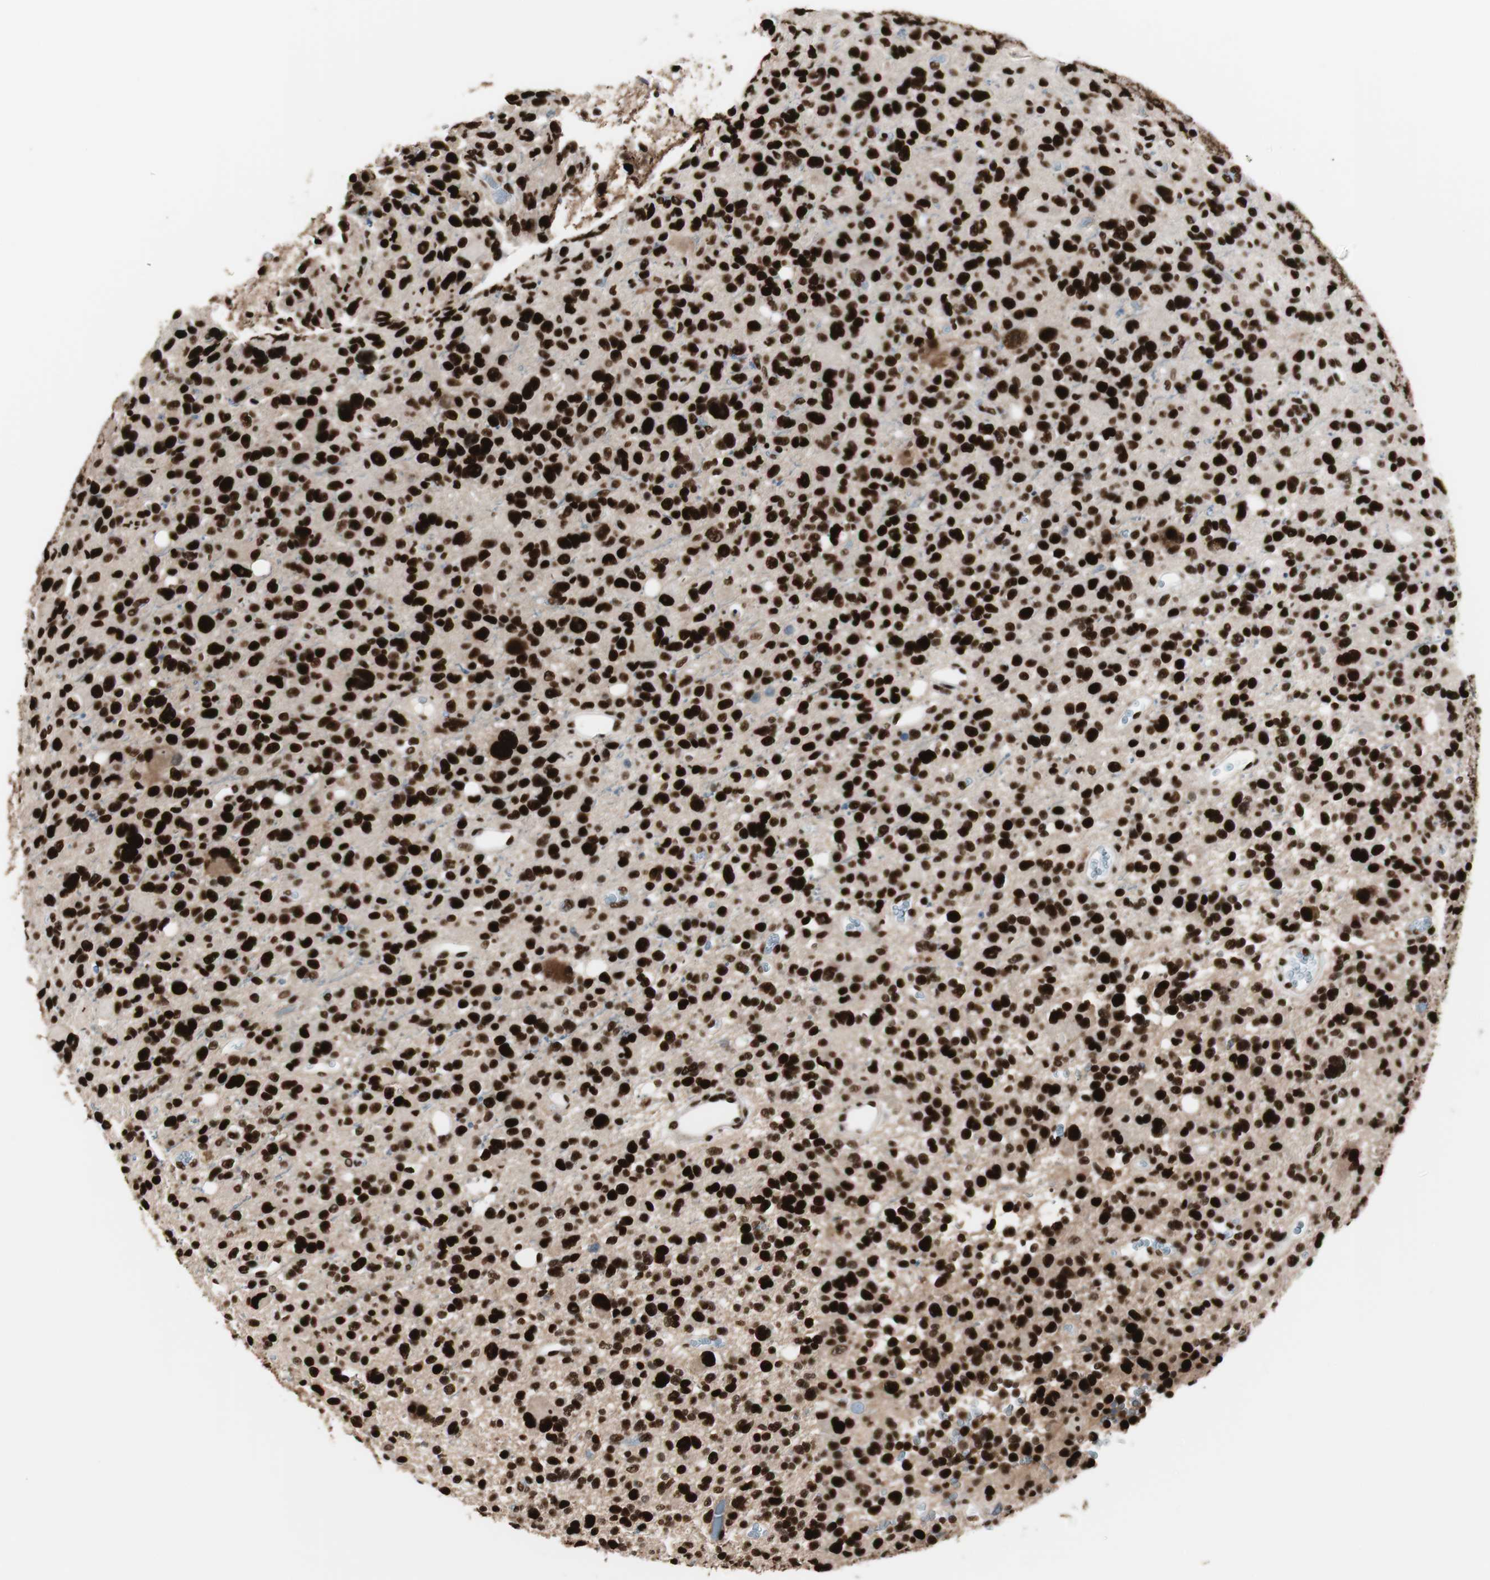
{"staining": {"intensity": "strong", "quantity": ">75%", "location": "nuclear"}, "tissue": "glioma", "cell_type": "Tumor cells", "image_type": "cancer", "snomed": [{"axis": "morphology", "description": "Glioma, malignant, High grade"}, {"axis": "topography", "description": "Brain"}], "caption": "Immunohistochemistry histopathology image of glioma stained for a protein (brown), which shows high levels of strong nuclear staining in approximately >75% of tumor cells.", "gene": "PSME3", "patient": {"sex": "male", "age": 48}}